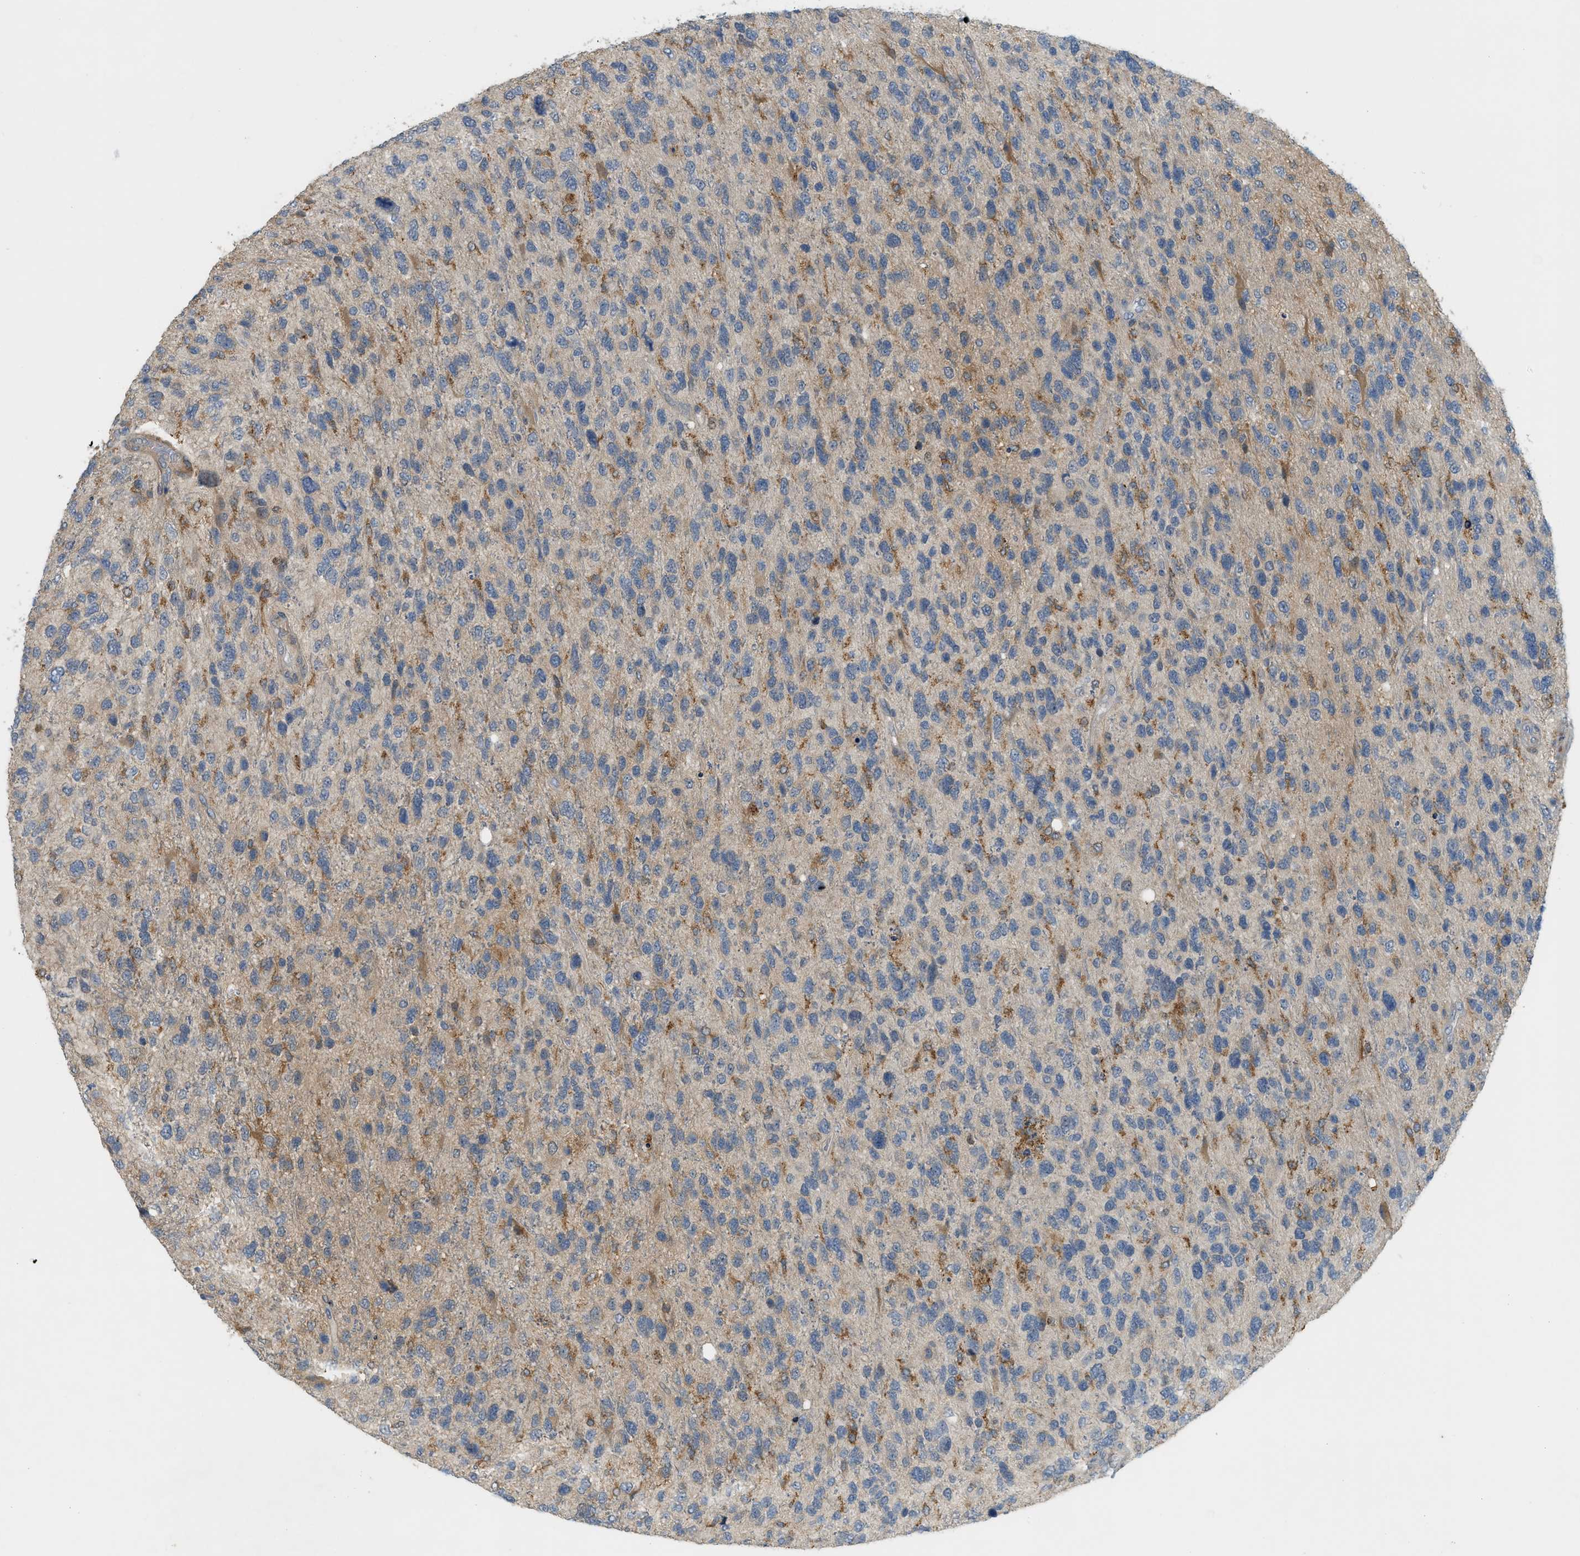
{"staining": {"intensity": "moderate", "quantity": "25%-75%", "location": "cytoplasmic/membranous"}, "tissue": "glioma", "cell_type": "Tumor cells", "image_type": "cancer", "snomed": [{"axis": "morphology", "description": "Glioma, malignant, High grade"}, {"axis": "topography", "description": "Brain"}], "caption": "Immunohistochemistry (IHC) micrograph of human malignant high-grade glioma stained for a protein (brown), which reveals medium levels of moderate cytoplasmic/membranous staining in approximately 25%-75% of tumor cells.", "gene": "PDCL3", "patient": {"sex": "female", "age": 58}}